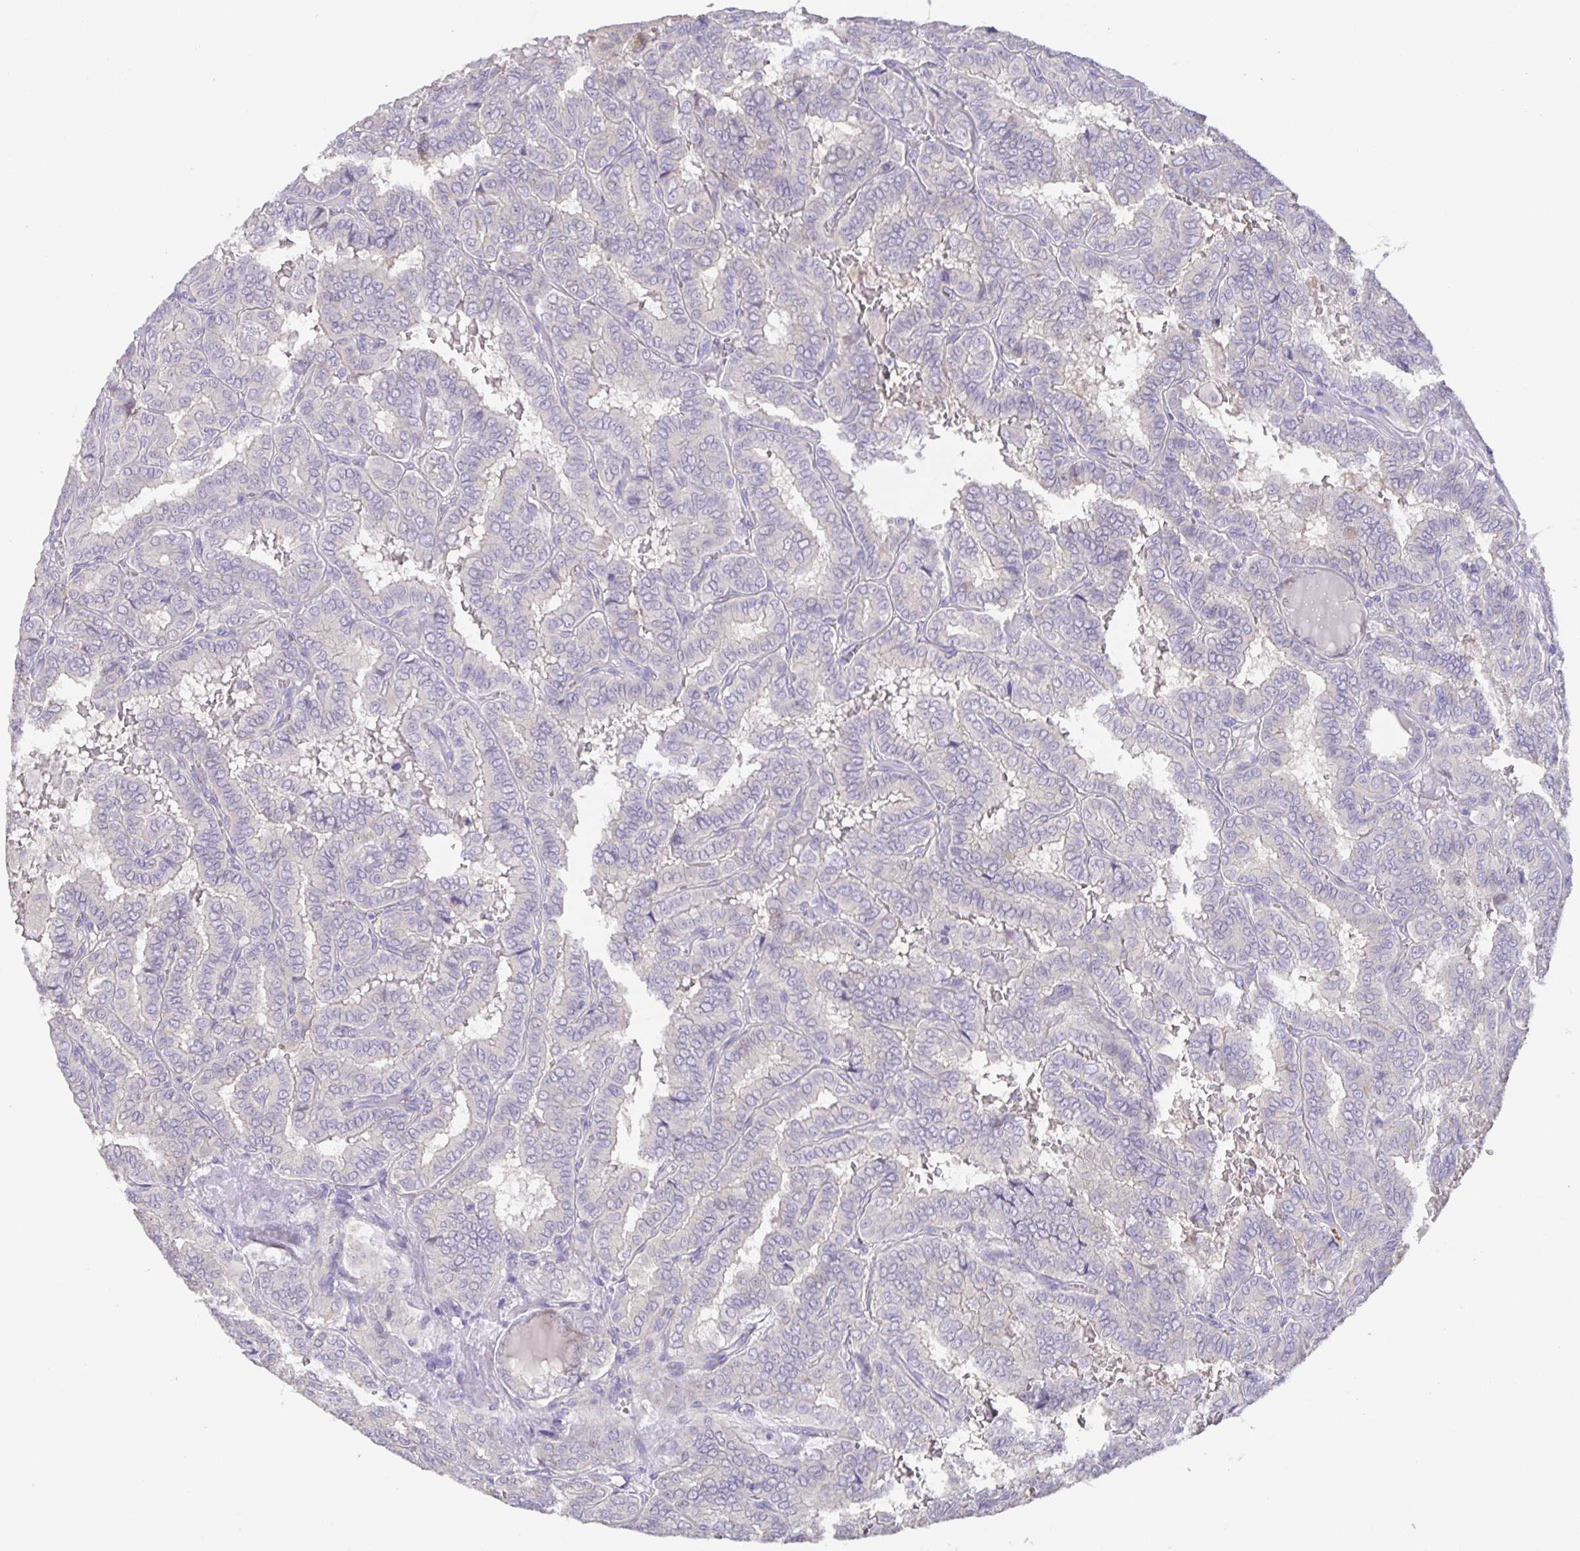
{"staining": {"intensity": "negative", "quantity": "none", "location": "none"}, "tissue": "thyroid cancer", "cell_type": "Tumor cells", "image_type": "cancer", "snomed": [{"axis": "morphology", "description": "Papillary adenocarcinoma, NOS"}, {"axis": "topography", "description": "Thyroid gland"}], "caption": "This is an IHC histopathology image of thyroid papillary adenocarcinoma. There is no expression in tumor cells.", "gene": "PRR36", "patient": {"sex": "female", "age": 46}}